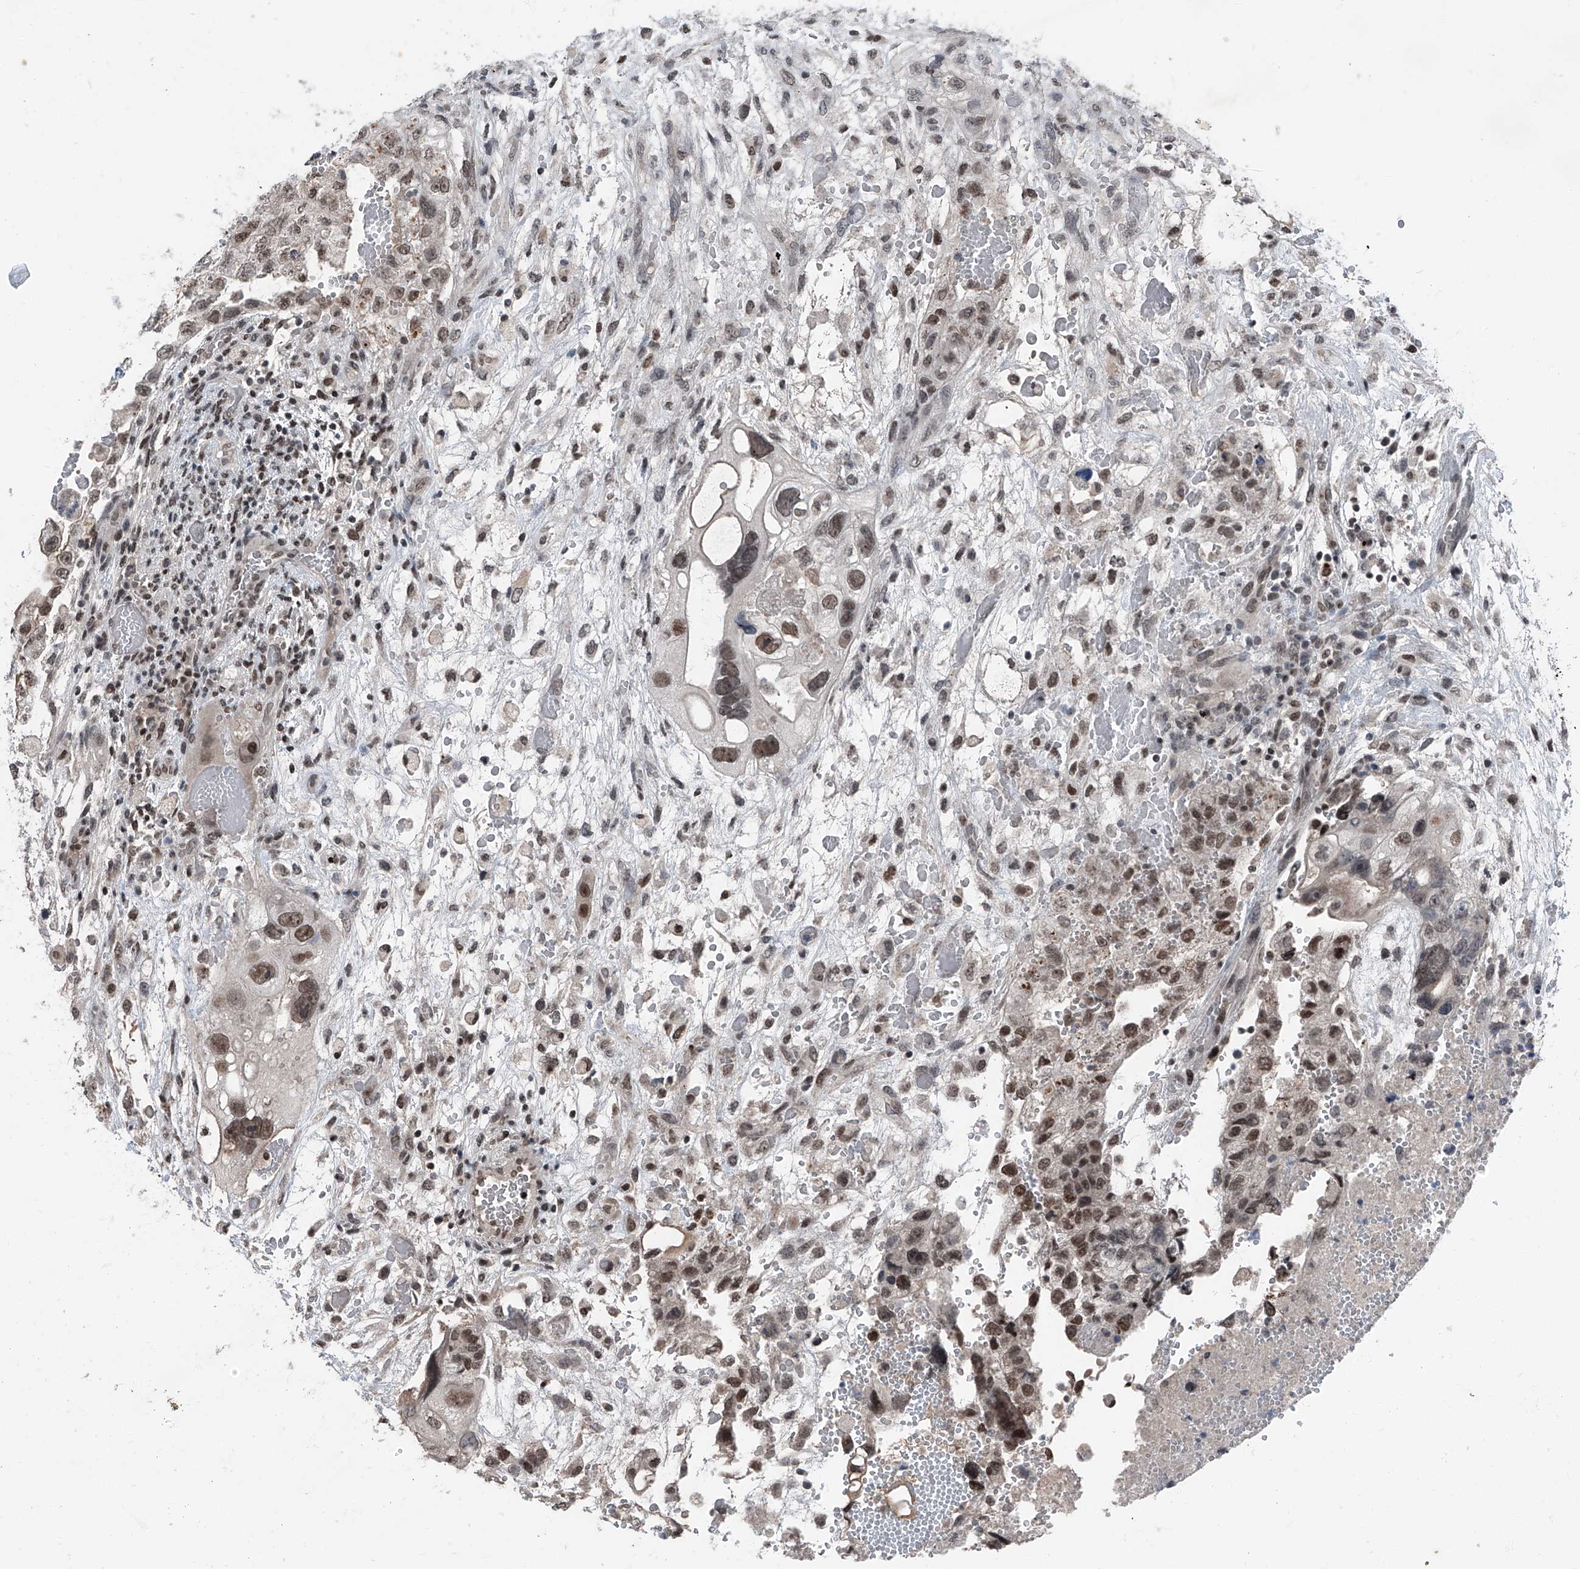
{"staining": {"intensity": "moderate", "quantity": "25%-75%", "location": "nuclear"}, "tissue": "testis cancer", "cell_type": "Tumor cells", "image_type": "cancer", "snomed": [{"axis": "morphology", "description": "Carcinoma, Embryonal, NOS"}, {"axis": "topography", "description": "Testis"}], "caption": "This image reveals immunohistochemistry (IHC) staining of embryonal carcinoma (testis), with medium moderate nuclear expression in about 25%-75% of tumor cells.", "gene": "BMI1", "patient": {"sex": "male", "age": 36}}